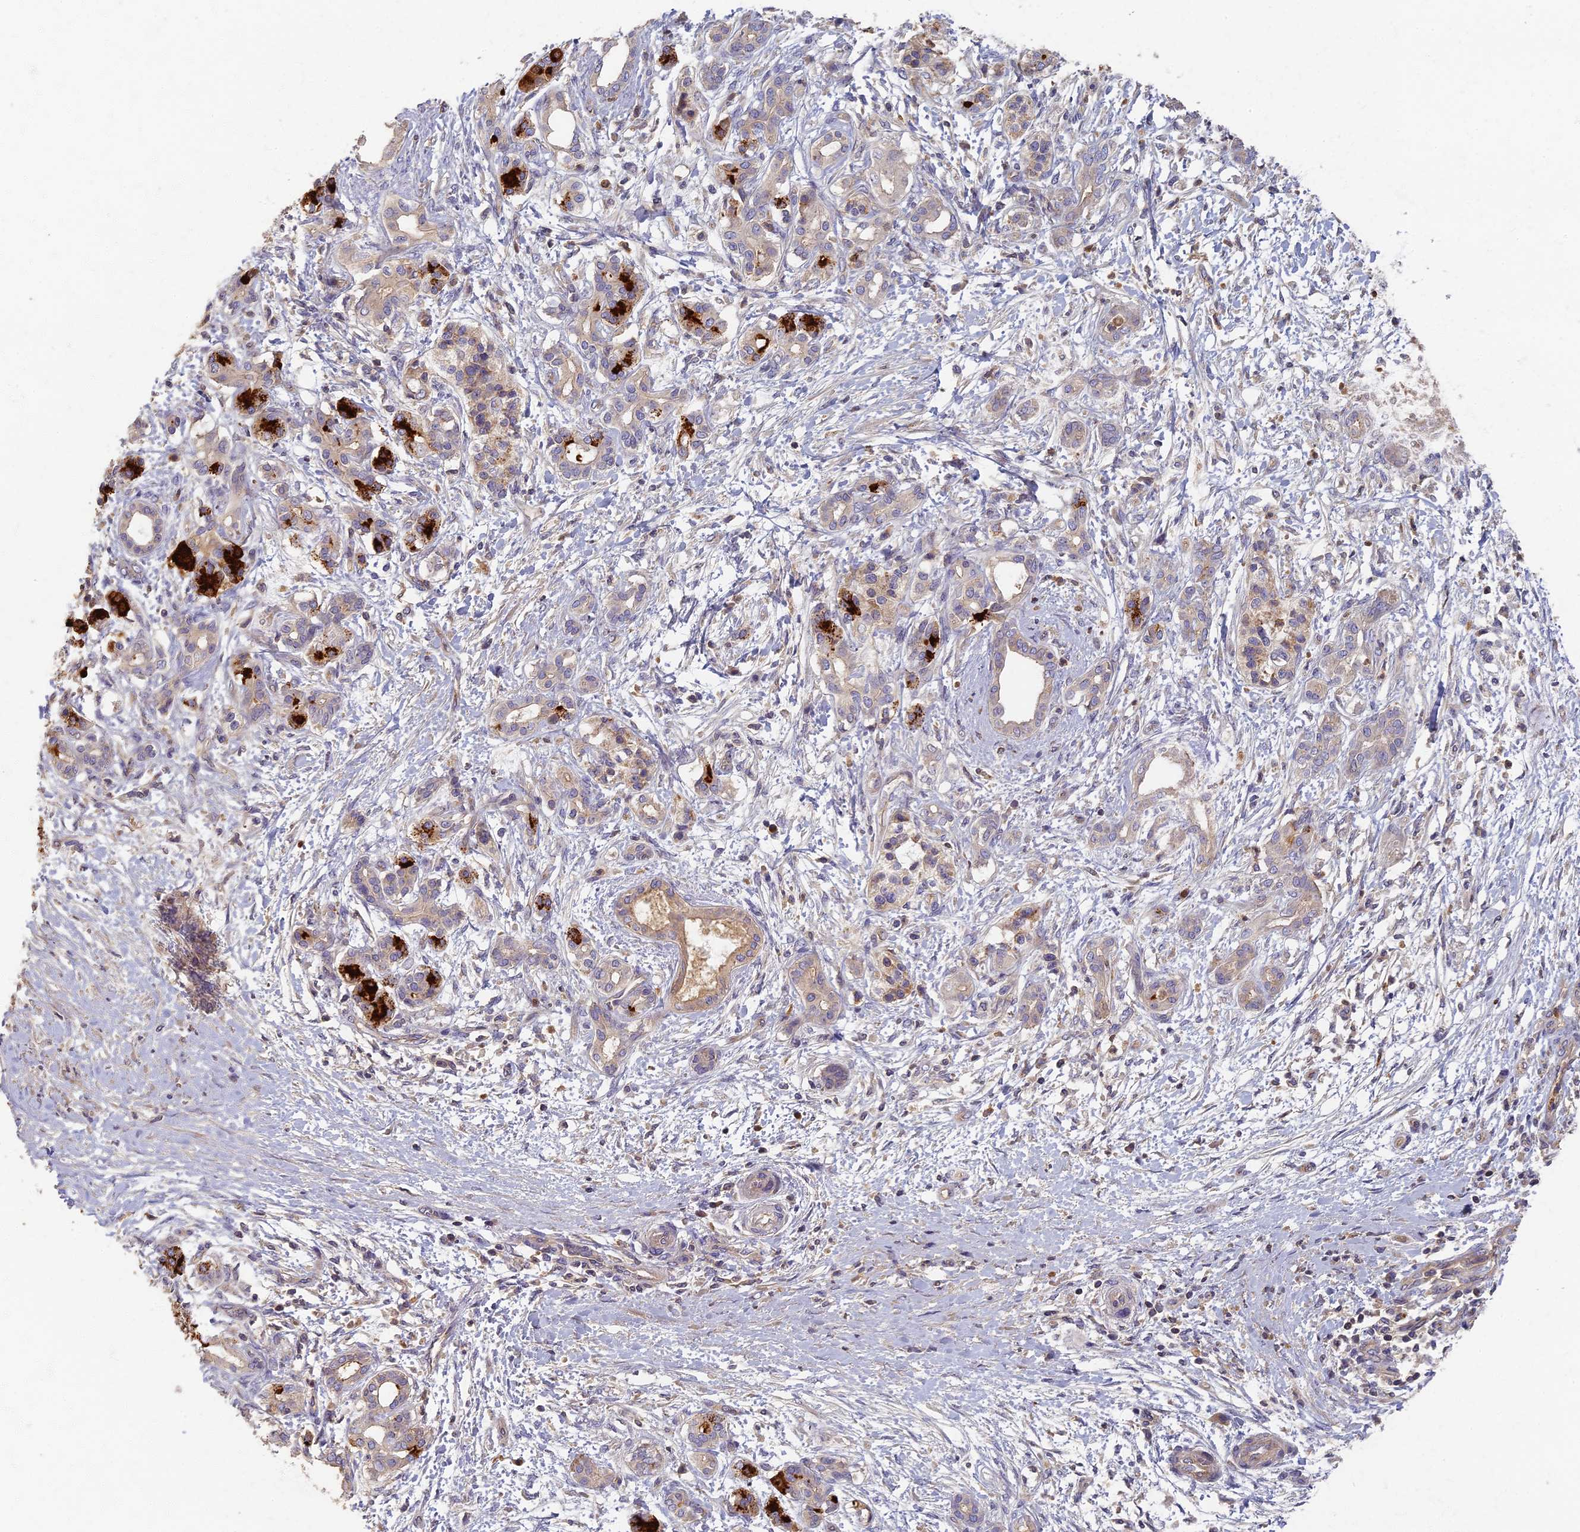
{"staining": {"intensity": "negative", "quantity": "none", "location": "none"}, "tissue": "pancreatic cancer", "cell_type": "Tumor cells", "image_type": "cancer", "snomed": [{"axis": "morphology", "description": "Adenocarcinoma, NOS"}, {"axis": "topography", "description": "Pancreas"}], "caption": "Micrograph shows no significant protein staining in tumor cells of pancreatic adenocarcinoma.", "gene": "AP4E1", "patient": {"sex": "female", "age": 55}}